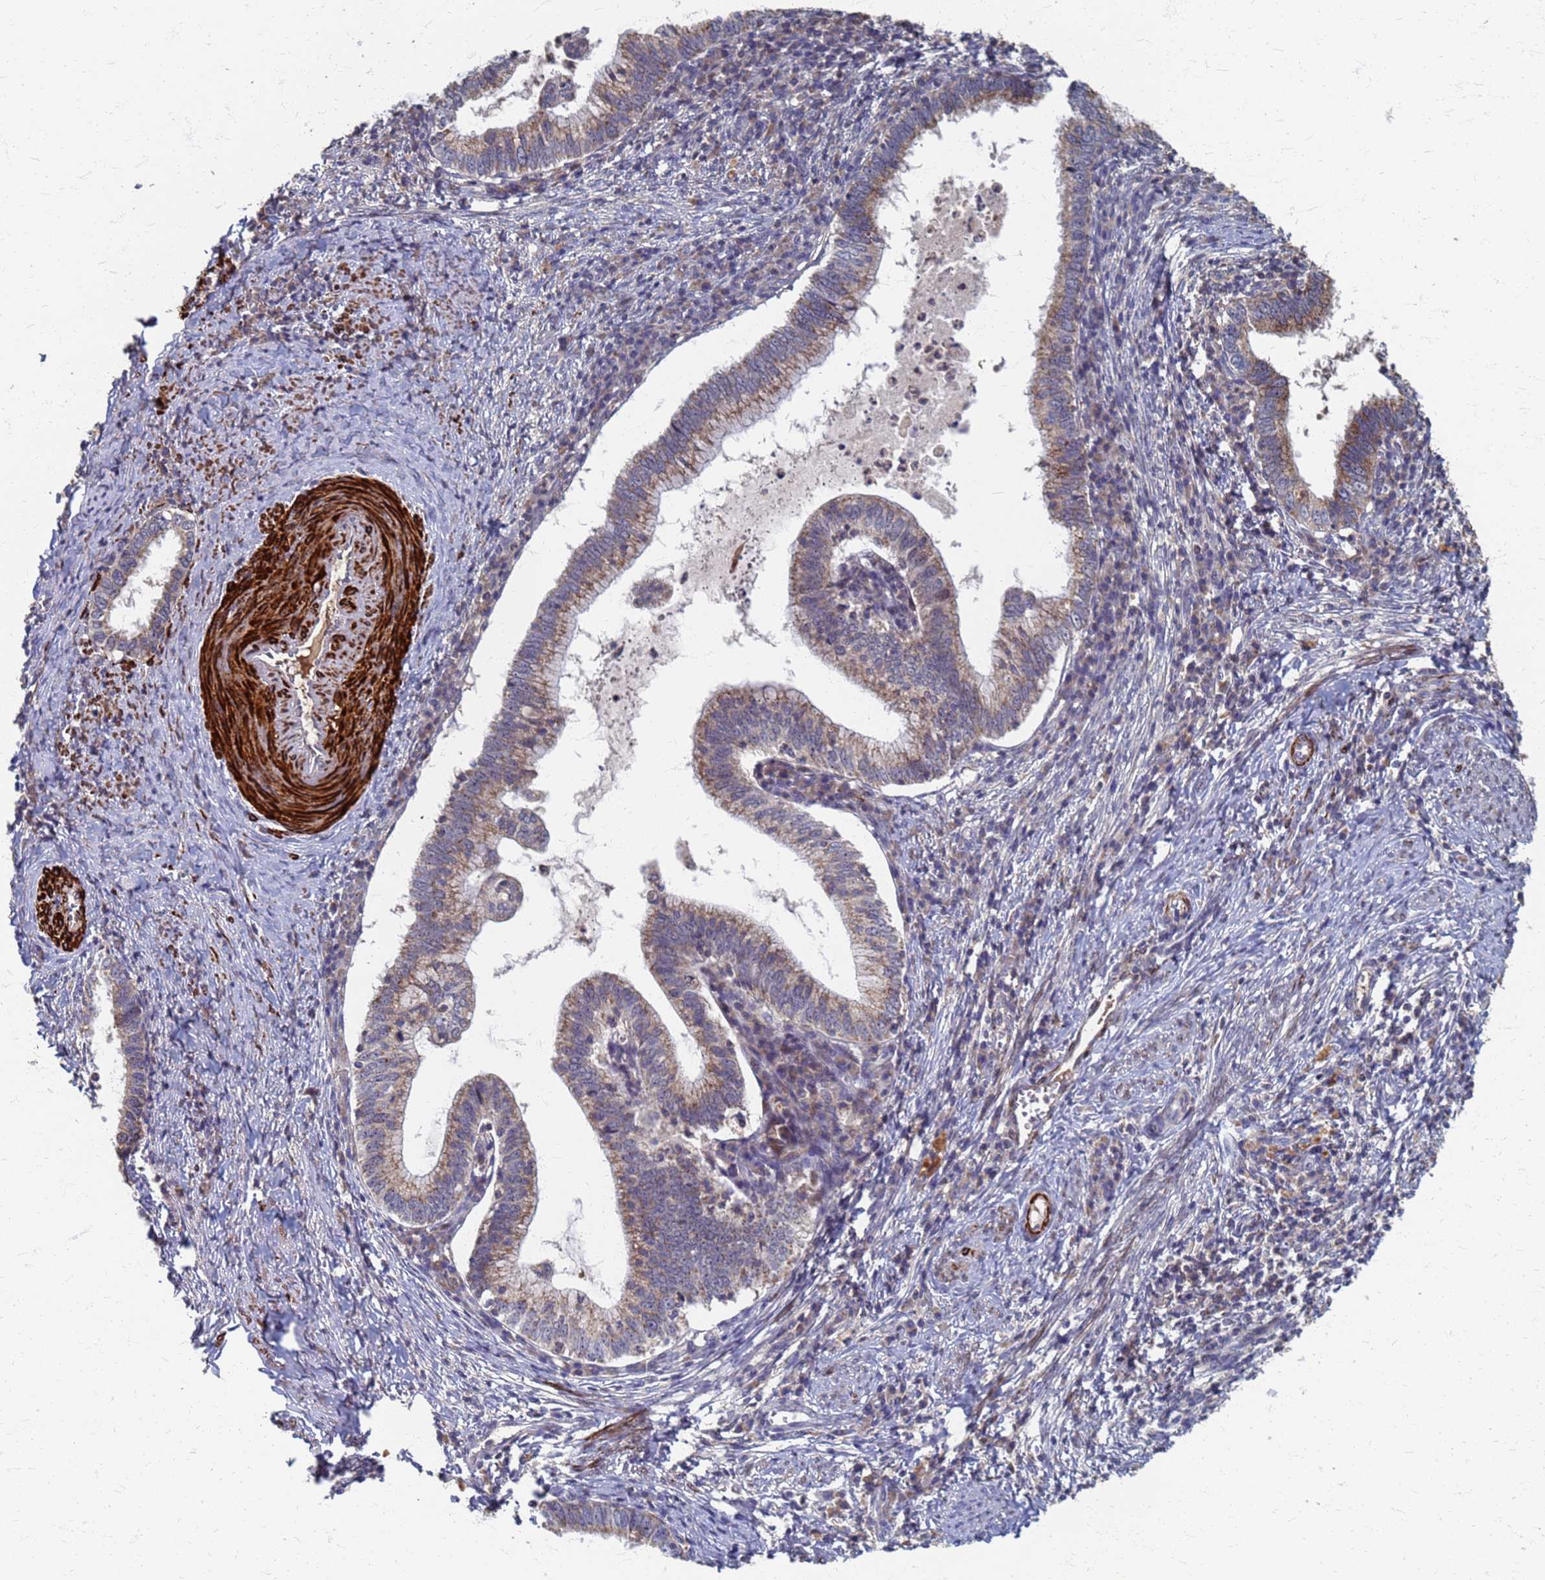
{"staining": {"intensity": "moderate", "quantity": "25%-75%", "location": "cytoplasmic/membranous"}, "tissue": "cervical cancer", "cell_type": "Tumor cells", "image_type": "cancer", "snomed": [{"axis": "morphology", "description": "Adenocarcinoma, NOS"}, {"axis": "topography", "description": "Cervix"}], "caption": "A micrograph of cervical cancer (adenocarcinoma) stained for a protein reveals moderate cytoplasmic/membranous brown staining in tumor cells.", "gene": "ATPAF1", "patient": {"sex": "female", "age": 36}}